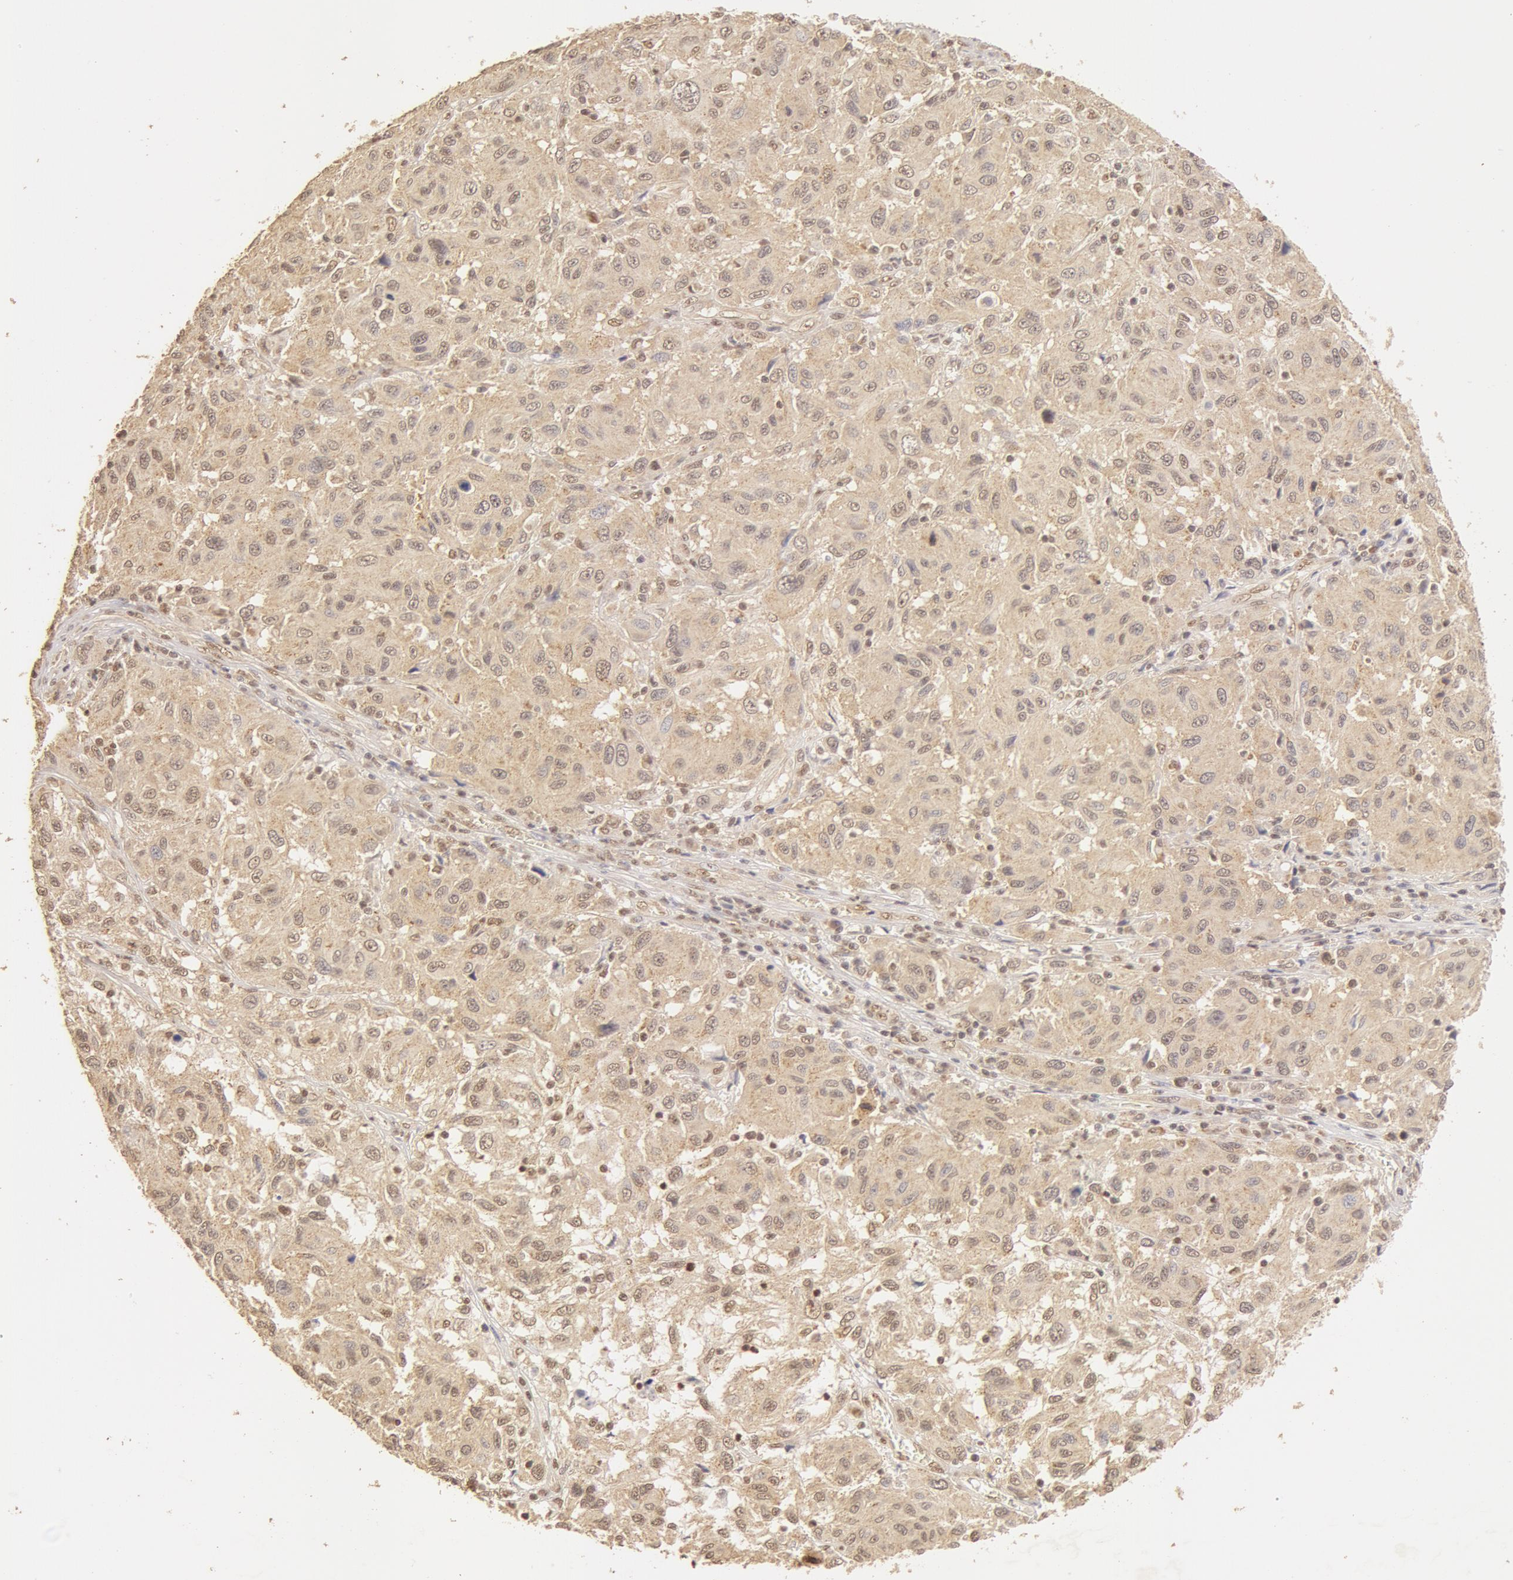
{"staining": {"intensity": "moderate", "quantity": ">75%", "location": "cytoplasmic/membranous,nuclear"}, "tissue": "melanoma", "cell_type": "Tumor cells", "image_type": "cancer", "snomed": [{"axis": "morphology", "description": "Malignant melanoma, NOS"}, {"axis": "topography", "description": "Skin"}], "caption": "A brown stain labels moderate cytoplasmic/membranous and nuclear positivity of a protein in malignant melanoma tumor cells.", "gene": "SNRNP70", "patient": {"sex": "female", "age": 77}}